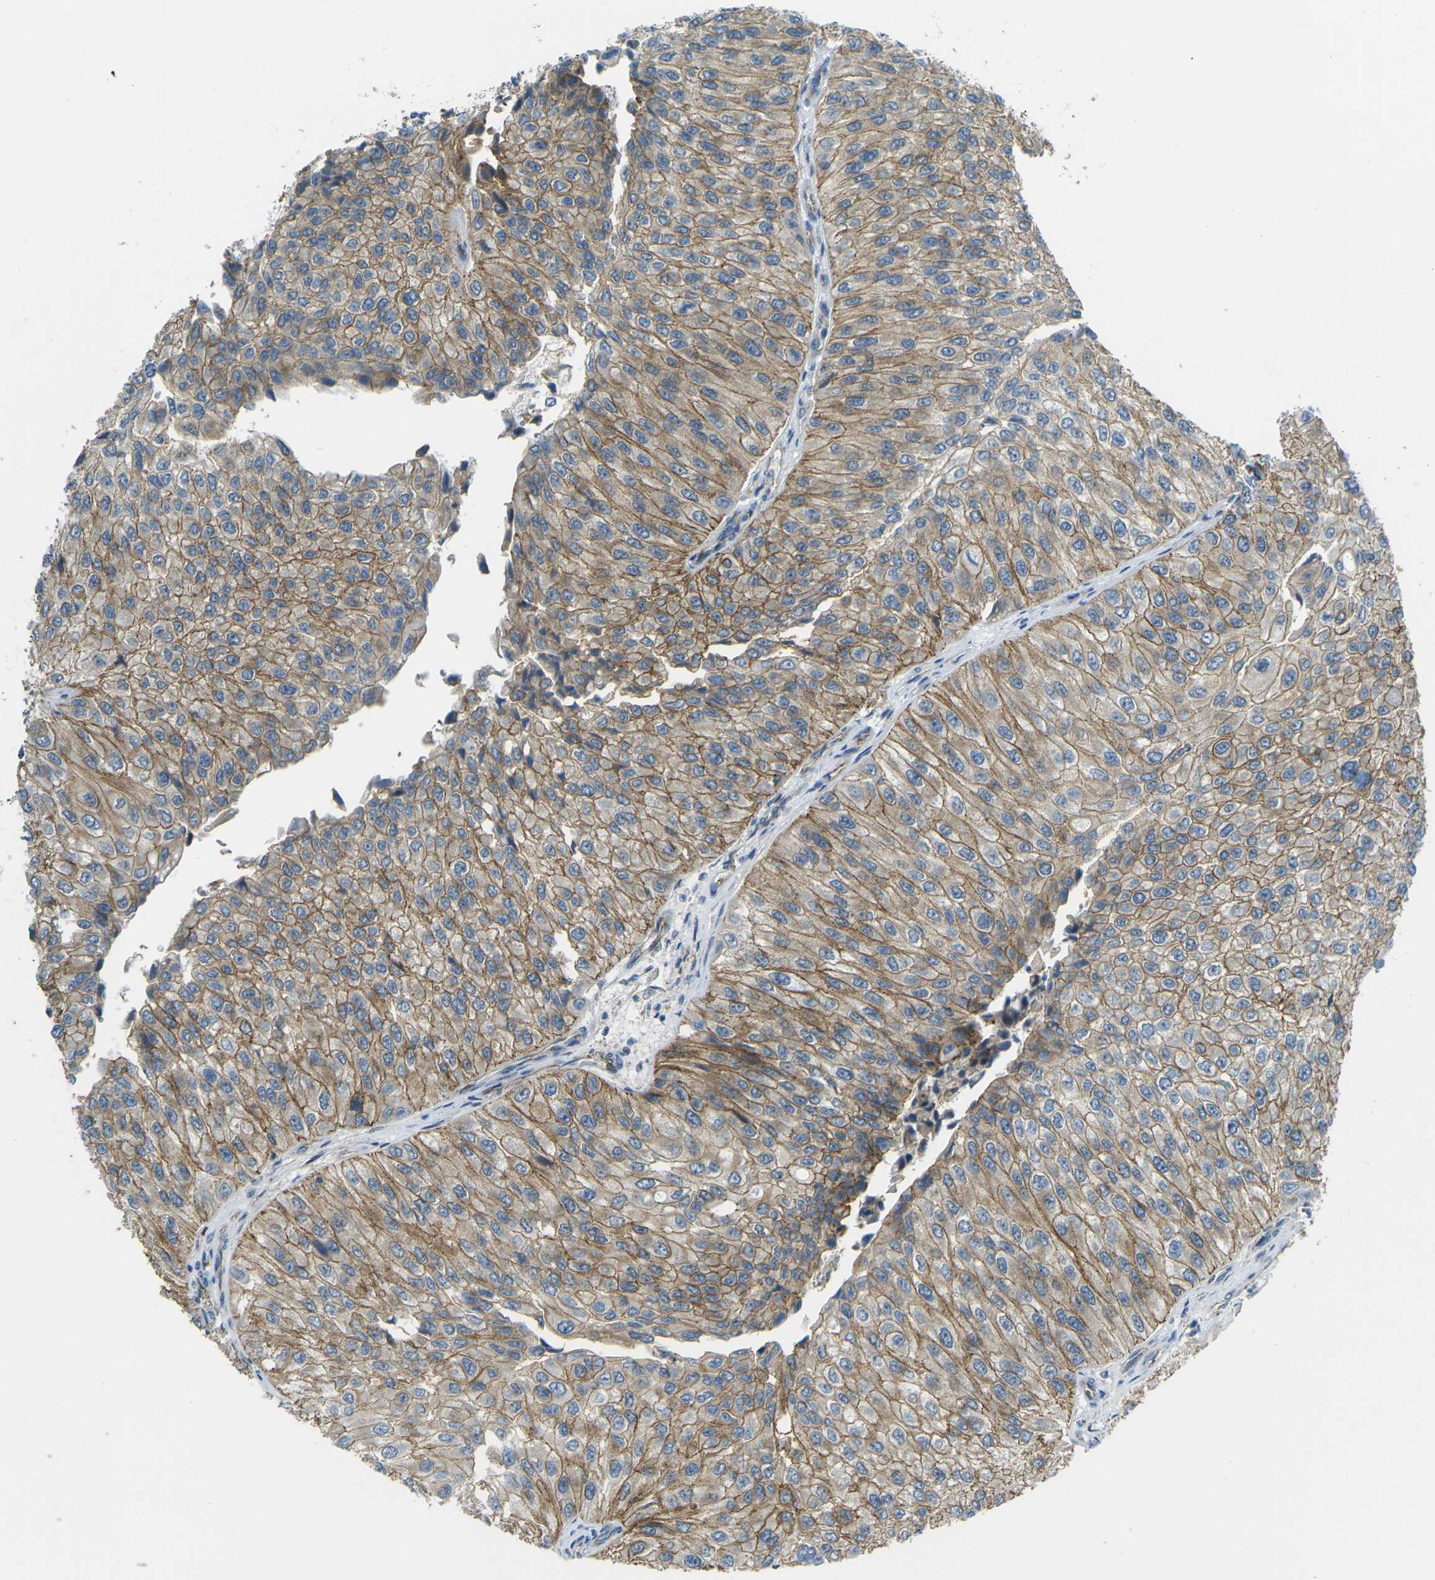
{"staining": {"intensity": "moderate", "quantity": ">75%", "location": "cytoplasmic/membranous"}, "tissue": "urothelial cancer", "cell_type": "Tumor cells", "image_type": "cancer", "snomed": [{"axis": "morphology", "description": "Urothelial carcinoma, High grade"}, {"axis": "topography", "description": "Kidney"}, {"axis": "topography", "description": "Urinary bladder"}], "caption": "Brown immunohistochemical staining in human urothelial cancer demonstrates moderate cytoplasmic/membranous staining in about >75% of tumor cells.", "gene": "RHBDD1", "patient": {"sex": "male", "age": 77}}